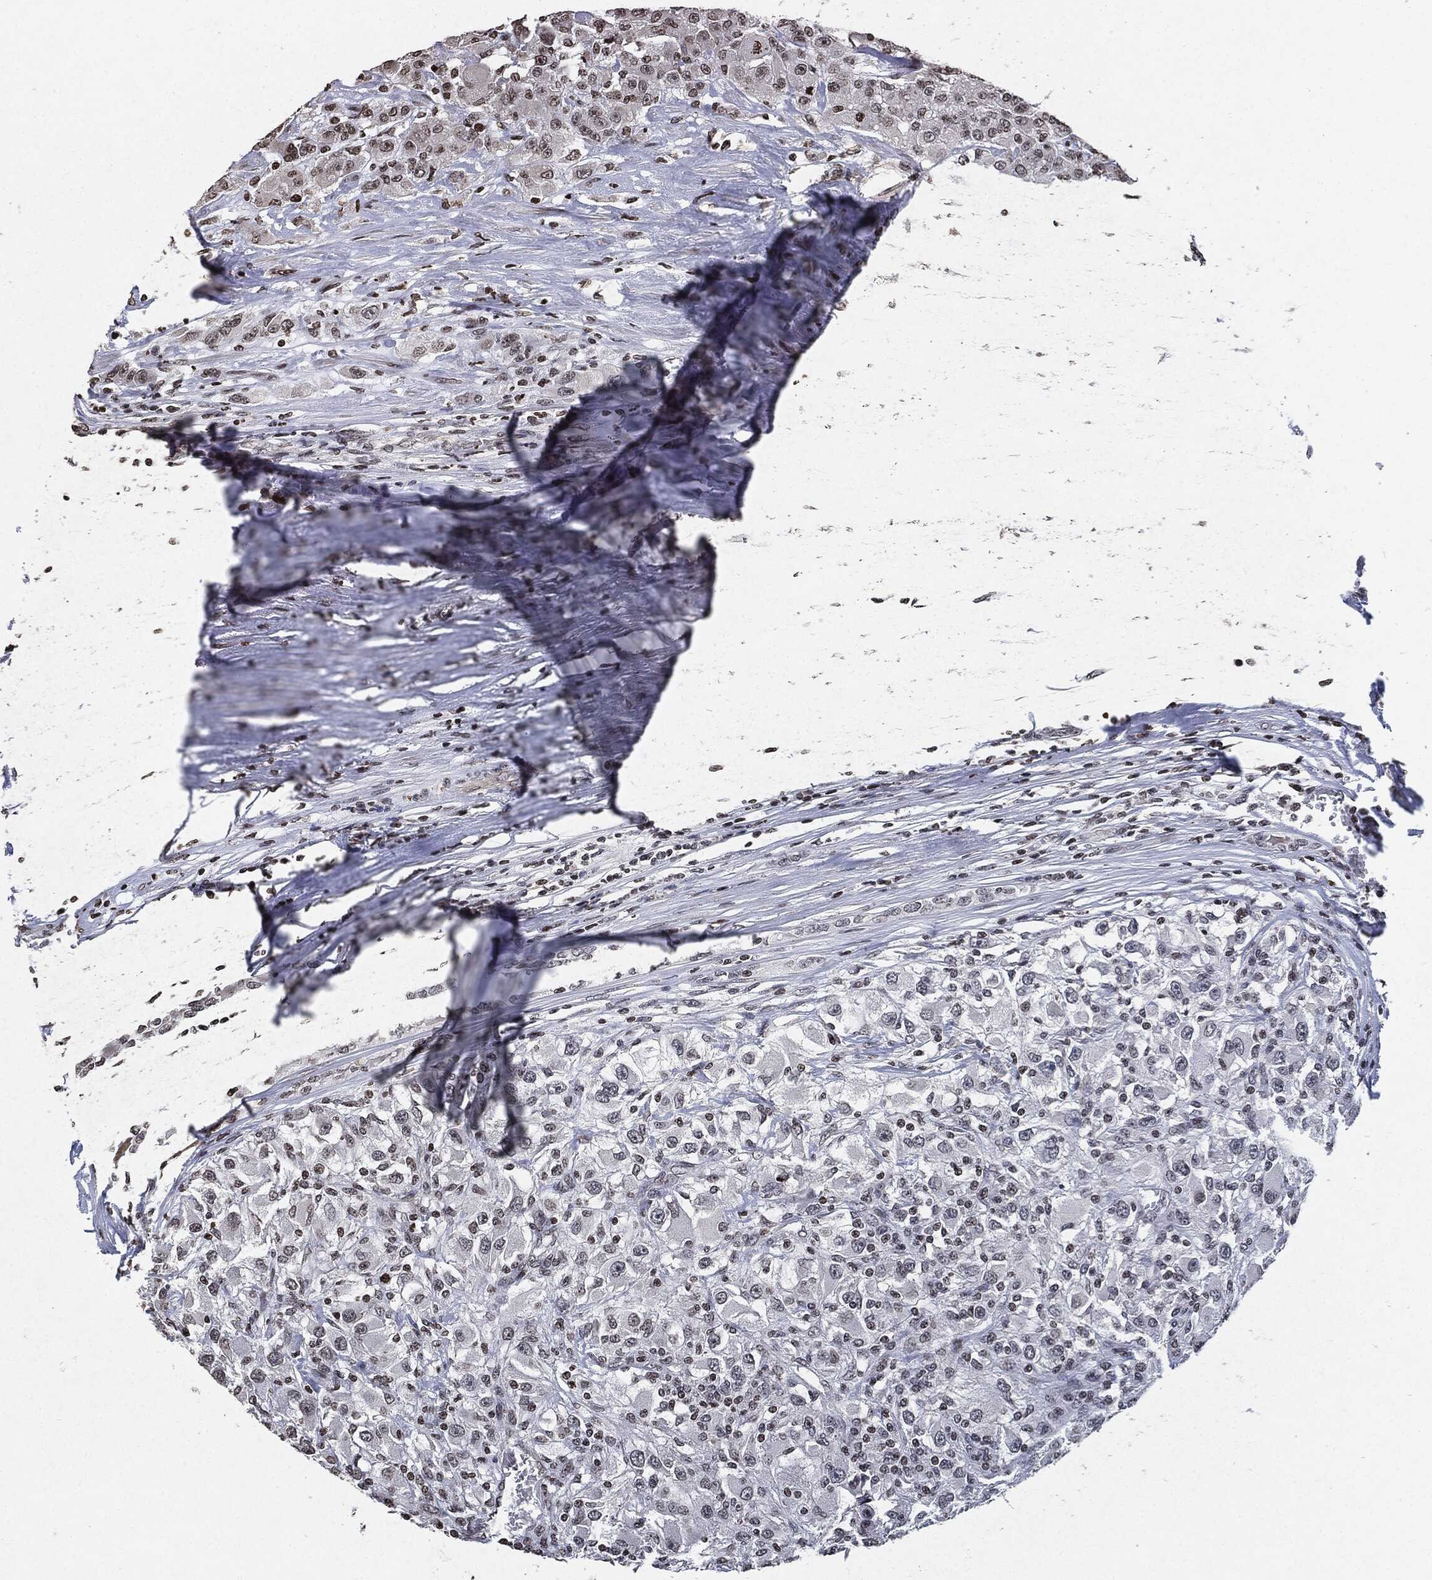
{"staining": {"intensity": "negative", "quantity": "none", "location": "none"}, "tissue": "renal cancer", "cell_type": "Tumor cells", "image_type": "cancer", "snomed": [{"axis": "morphology", "description": "Adenocarcinoma, NOS"}, {"axis": "topography", "description": "Kidney"}], "caption": "Histopathology image shows no protein staining in tumor cells of renal cancer (adenocarcinoma) tissue.", "gene": "JUN", "patient": {"sex": "female", "age": 67}}